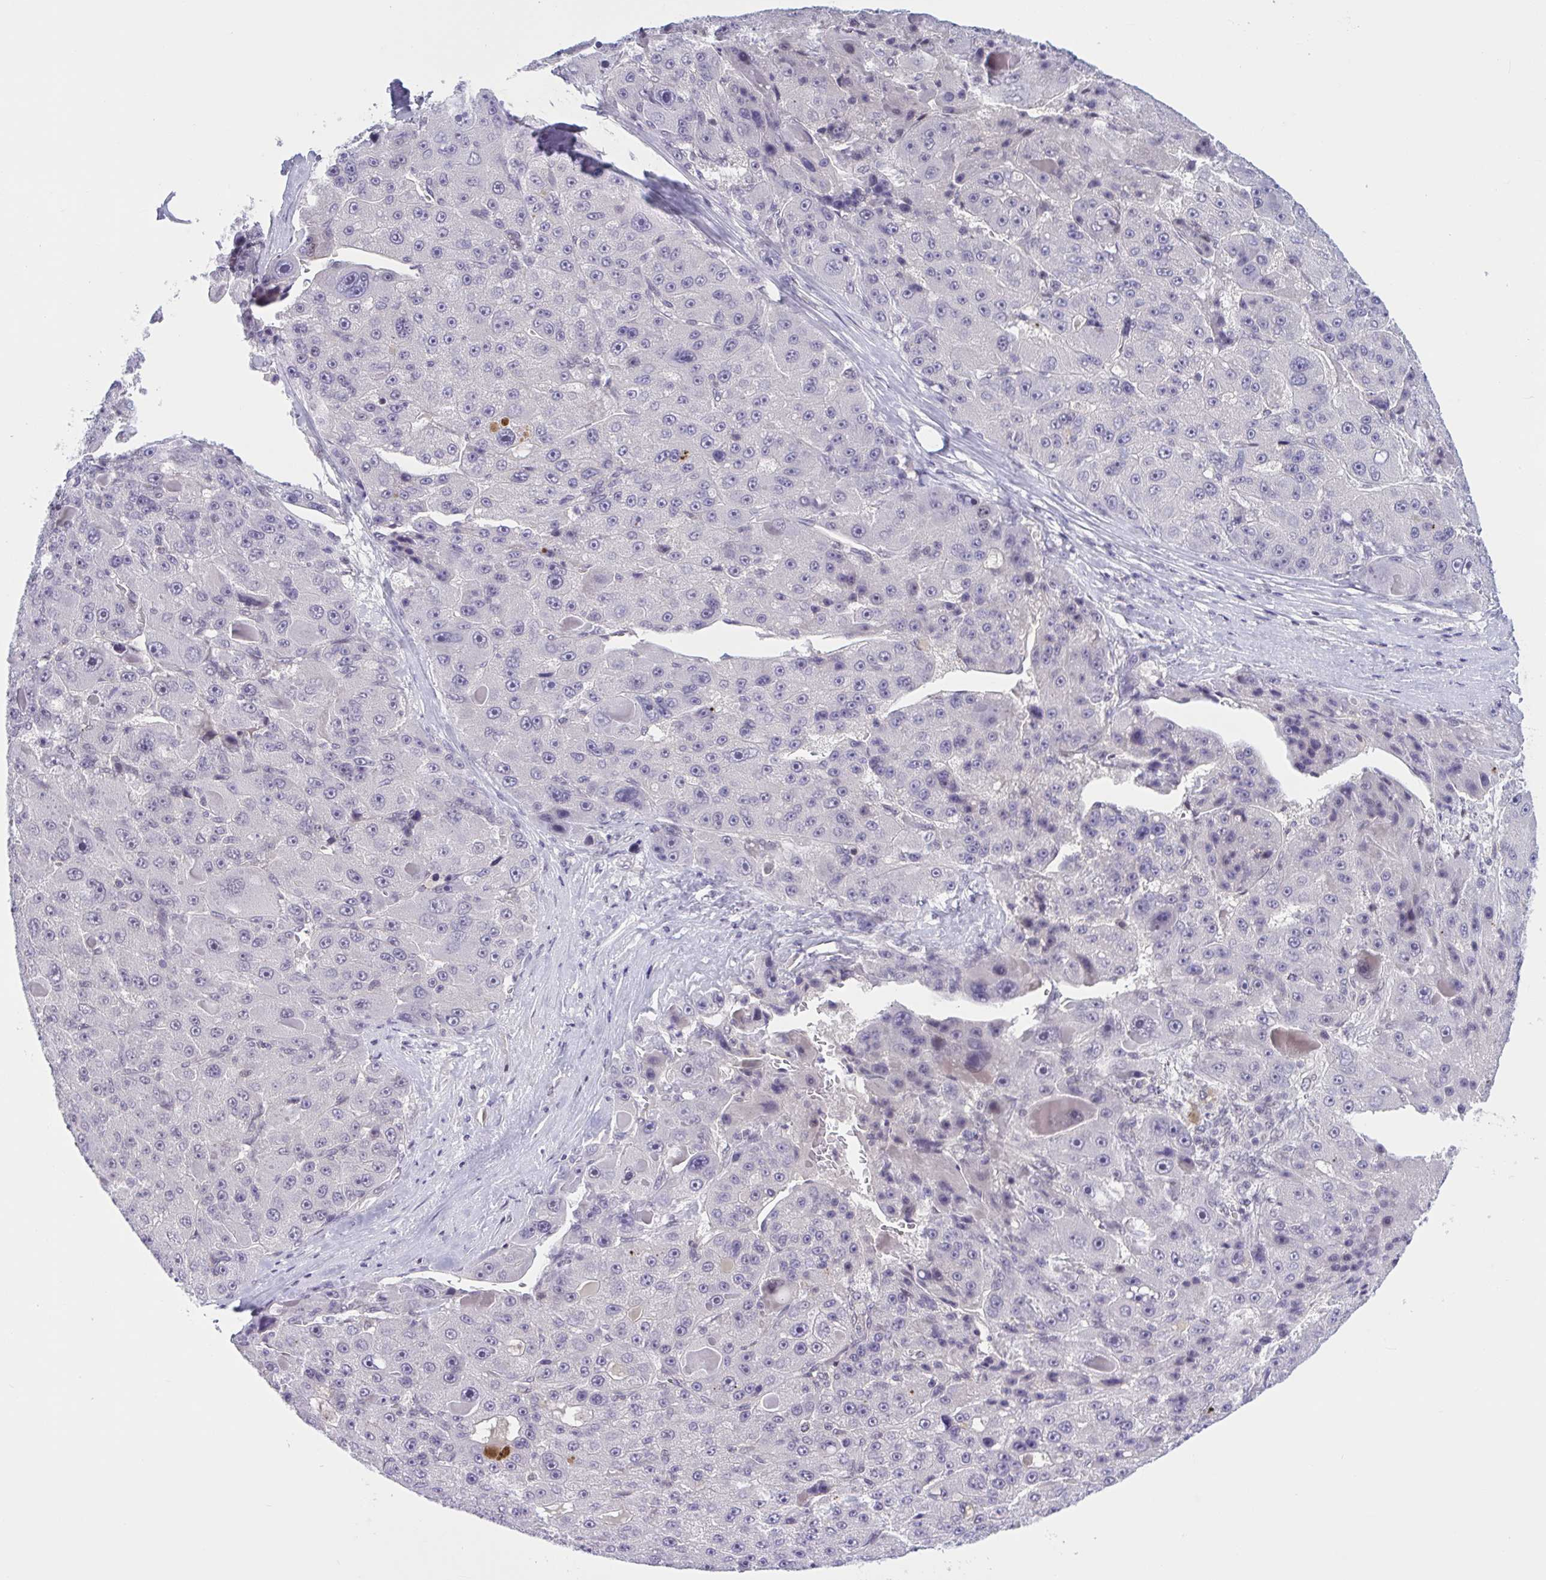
{"staining": {"intensity": "negative", "quantity": "none", "location": "none"}, "tissue": "liver cancer", "cell_type": "Tumor cells", "image_type": "cancer", "snomed": [{"axis": "morphology", "description": "Carcinoma, Hepatocellular, NOS"}, {"axis": "topography", "description": "Liver"}], "caption": "Tumor cells show no significant protein positivity in liver cancer.", "gene": "TTC7B", "patient": {"sex": "male", "age": 76}}